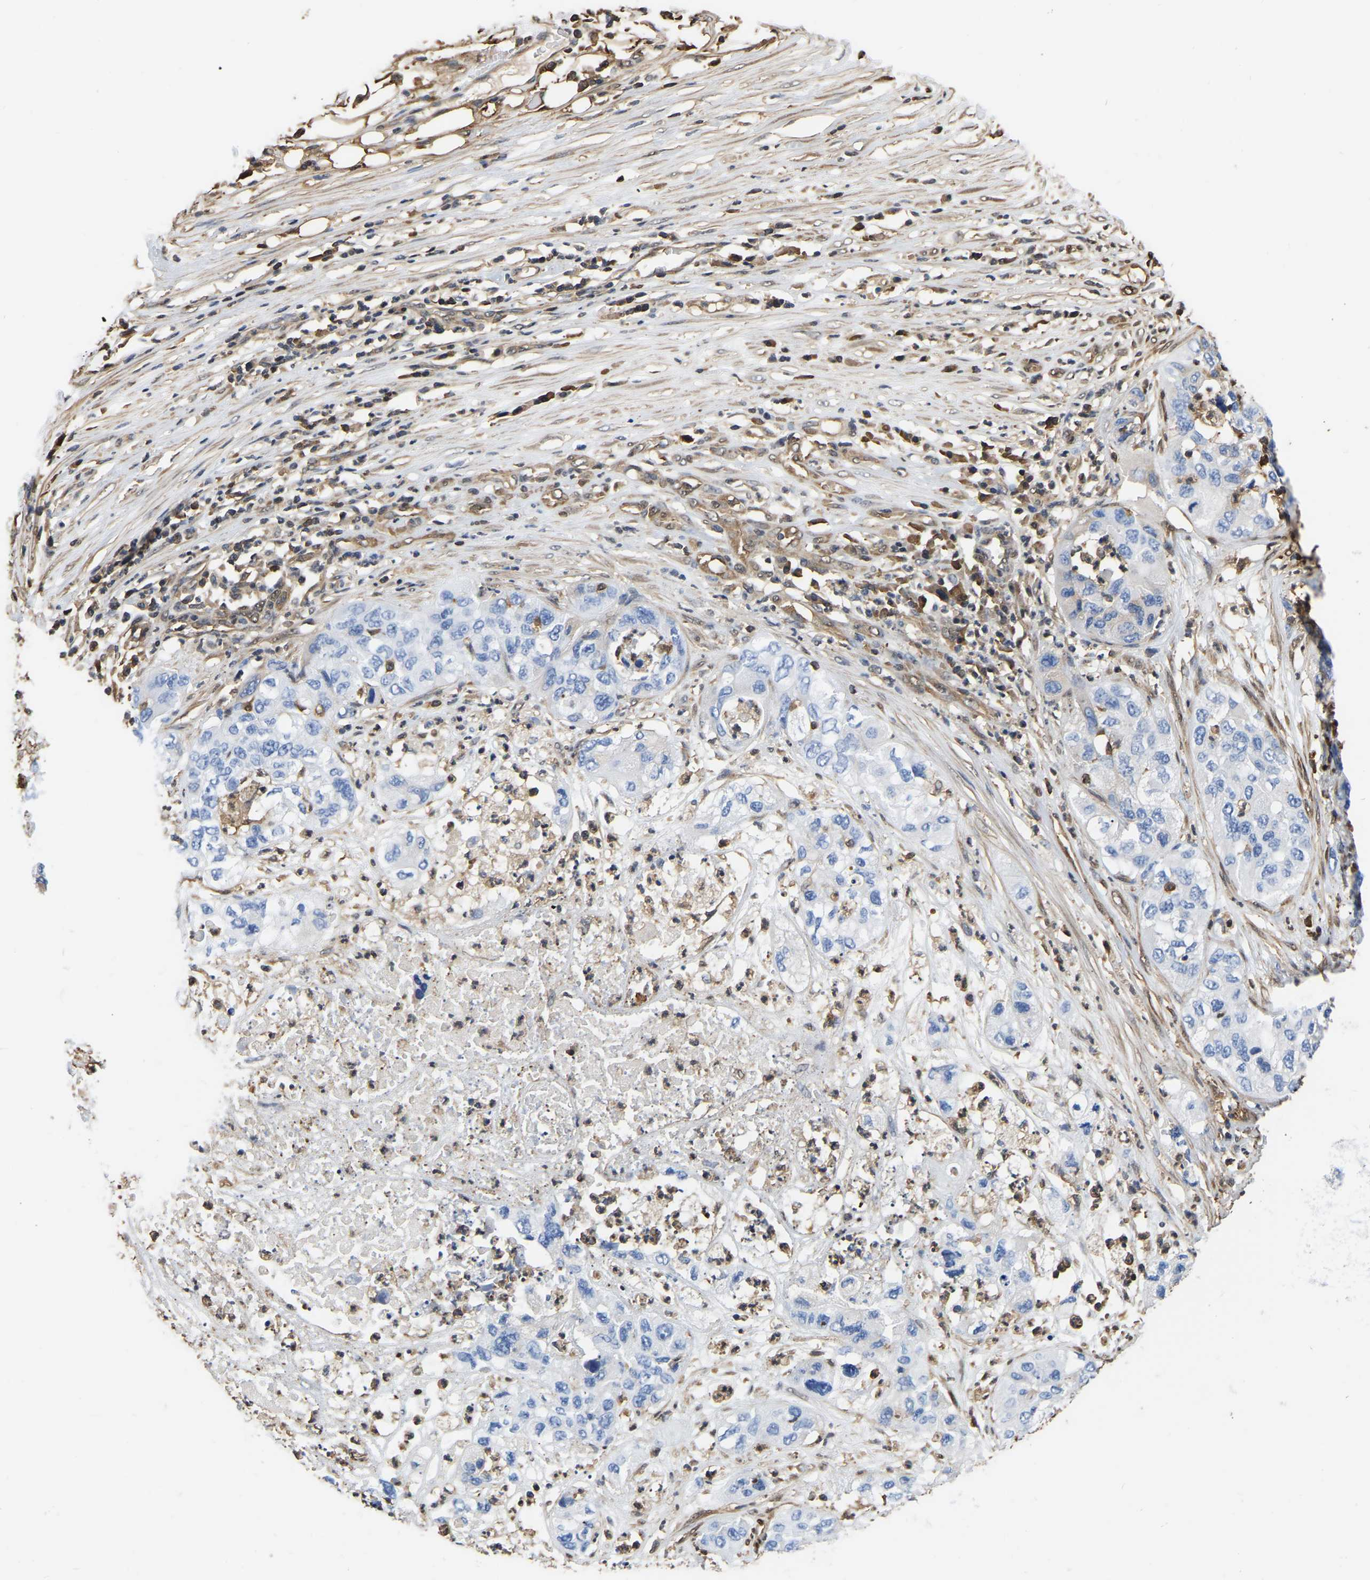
{"staining": {"intensity": "negative", "quantity": "none", "location": "none"}, "tissue": "pancreatic cancer", "cell_type": "Tumor cells", "image_type": "cancer", "snomed": [{"axis": "morphology", "description": "Adenocarcinoma, NOS"}, {"axis": "topography", "description": "Pancreas"}], "caption": "Immunohistochemistry photomicrograph of human pancreatic adenocarcinoma stained for a protein (brown), which reveals no expression in tumor cells.", "gene": "LDHB", "patient": {"sex": "female", "age": 78}}